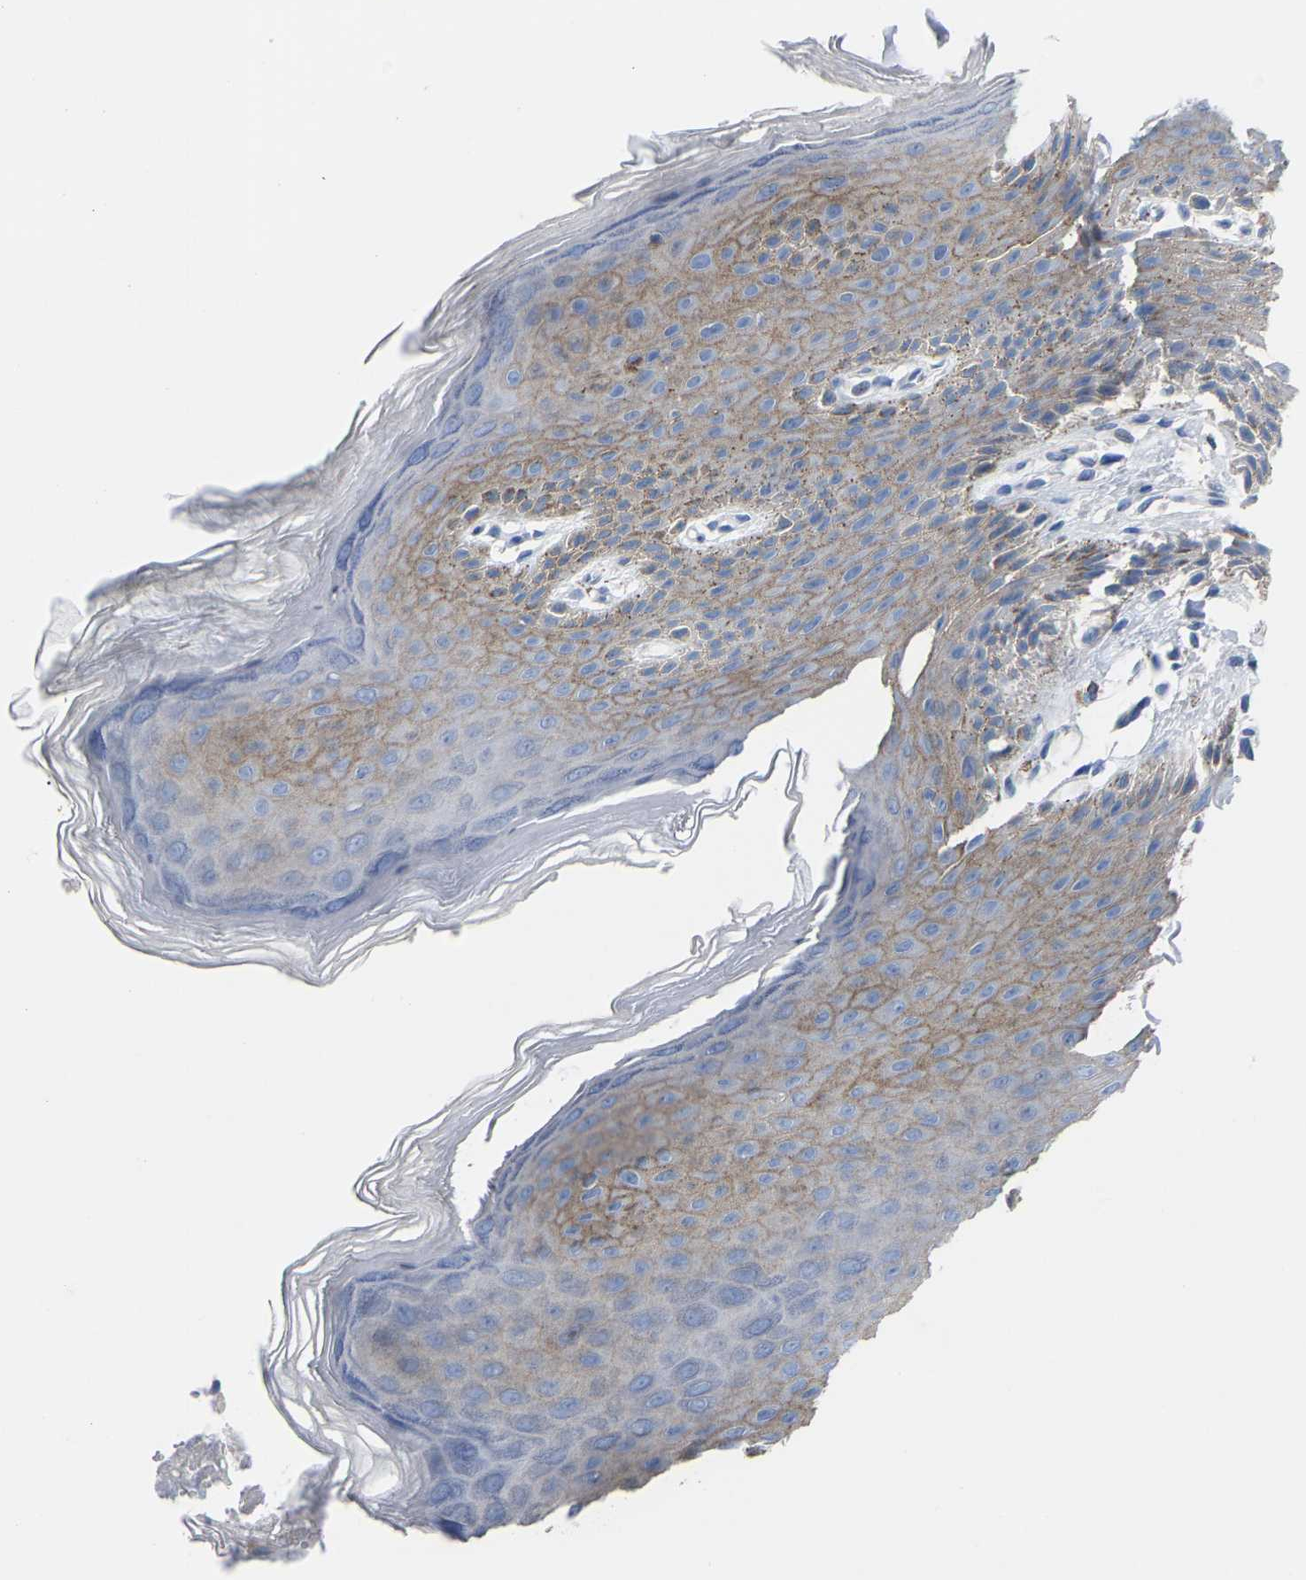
{"staining": {"intensity": "moderate", "quantity": "25%-75%", "location": "cytoplasmic/membranous"}, "tissue": "skin", "cell_type": "Epidermal cells", "image_type": "normal", "snomed": [{"axis": "morphology", "description": "Normal tissue, NOS"}, {"axis": "topography", "description": "Anal"}], "caption": "Benign skin exhibits moderate cytoplasmic/membranous positivity in about 25%-75% of epidermal cells.", "gene": "OLIG2", "patient": {"sex": "male", "age": 44}}